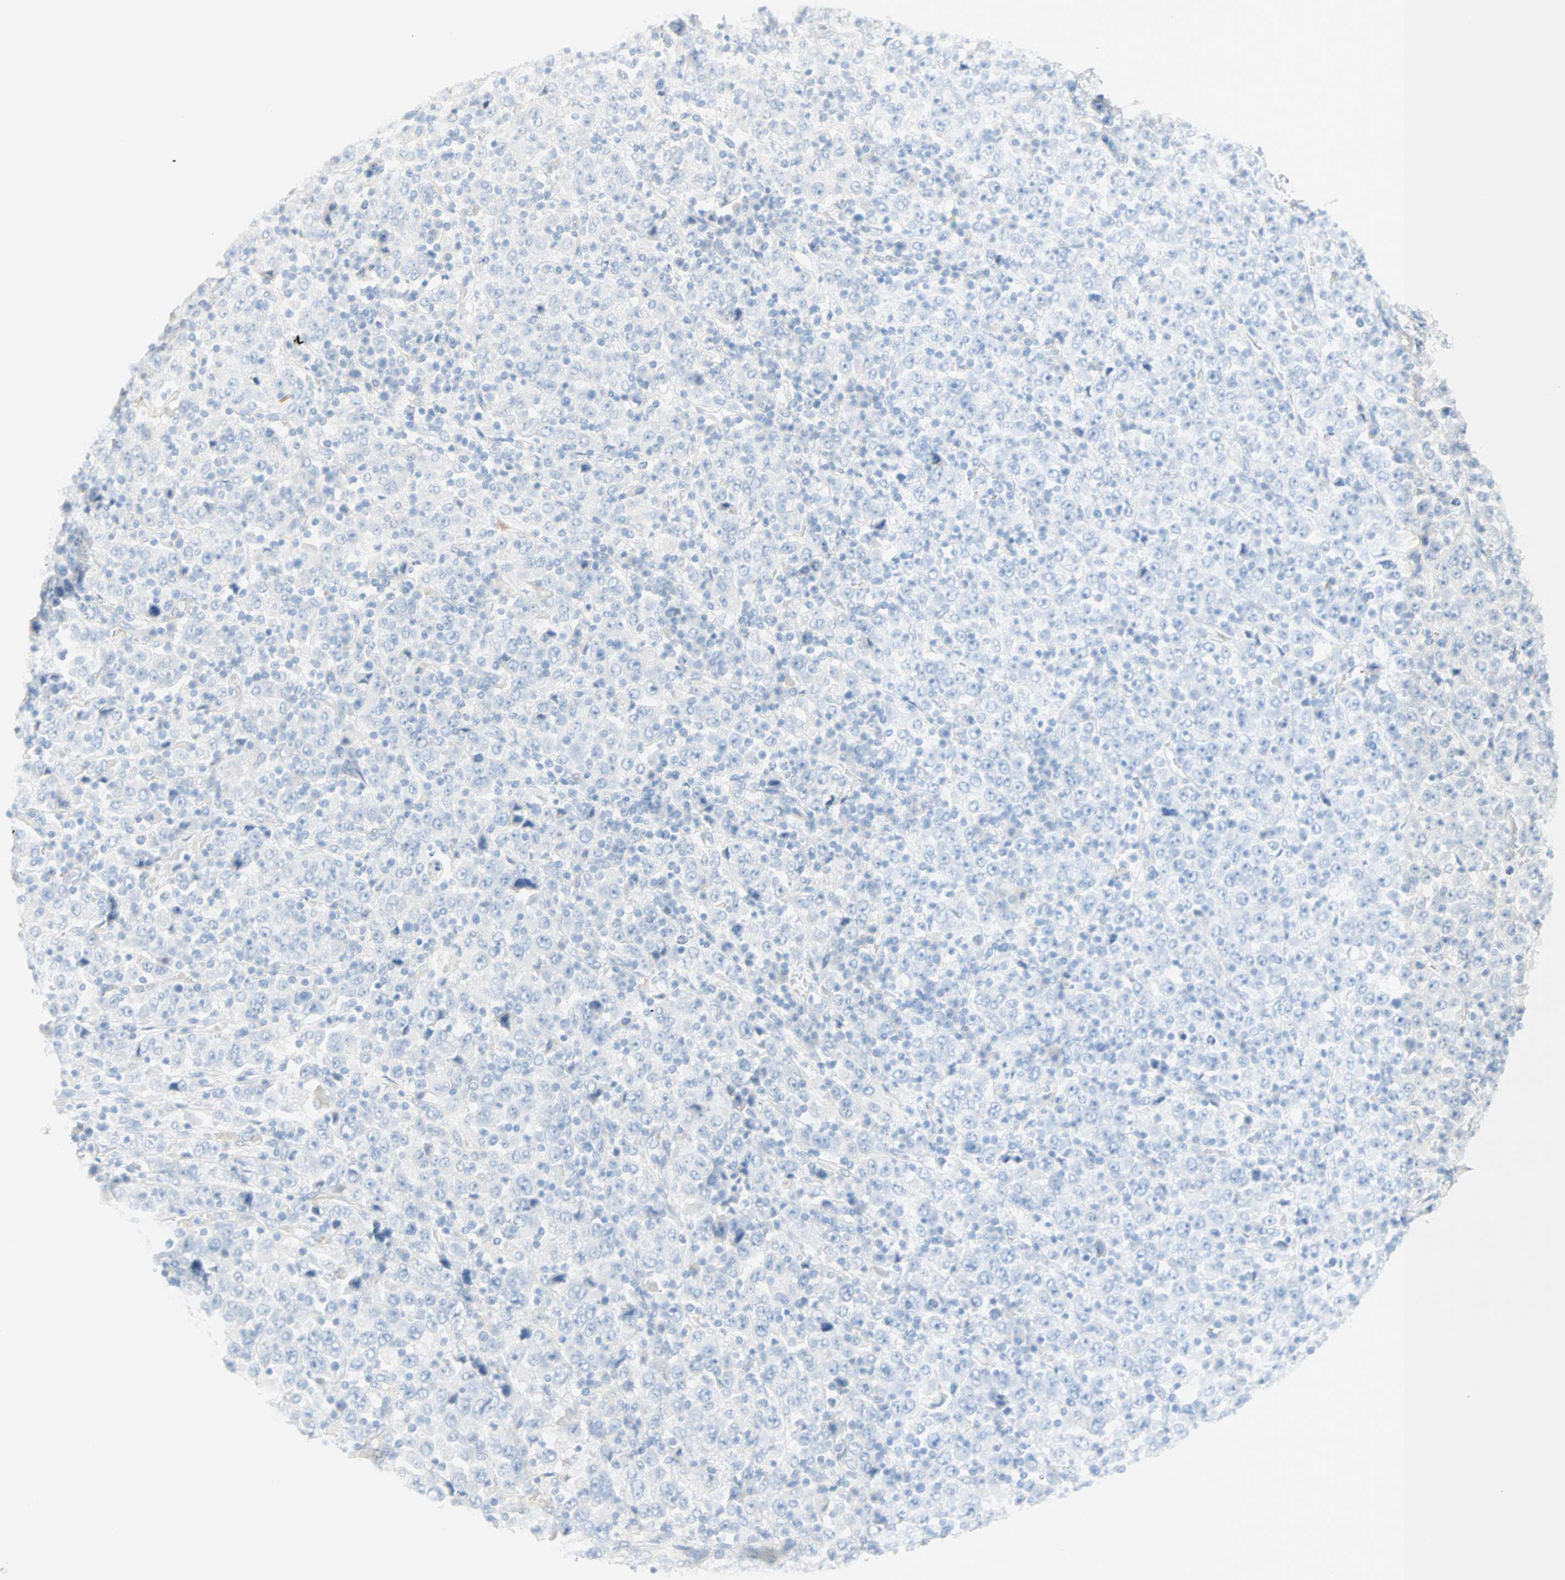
{"staining": {"intensity": "negative", "quantity": "none", "location": "none"}, "tissue": "stomach cancer", "cell_type": "Tumor cells", "image_type": "cancer", "snomed": [{"axis": "morphology", "description": "Normal tissue, NOS"}, {"axis": "morphology", "description": "Adenocarcinoma, NOS"}, {"axis": "topography", "description": "Stomach, upper"}, {"axis": "topography", "description": "Stomach"}], "caption": "High magnification brightfield microscopy of stomach adenocarcinoma stained with DAB (3,3'-diaminobenzidine) (brown) and counterstained with hematoxylin (blue): tumor cells show no significant staining.", "gene": "SELENBP1", "patient": {"sex": "male", "age": 59}}